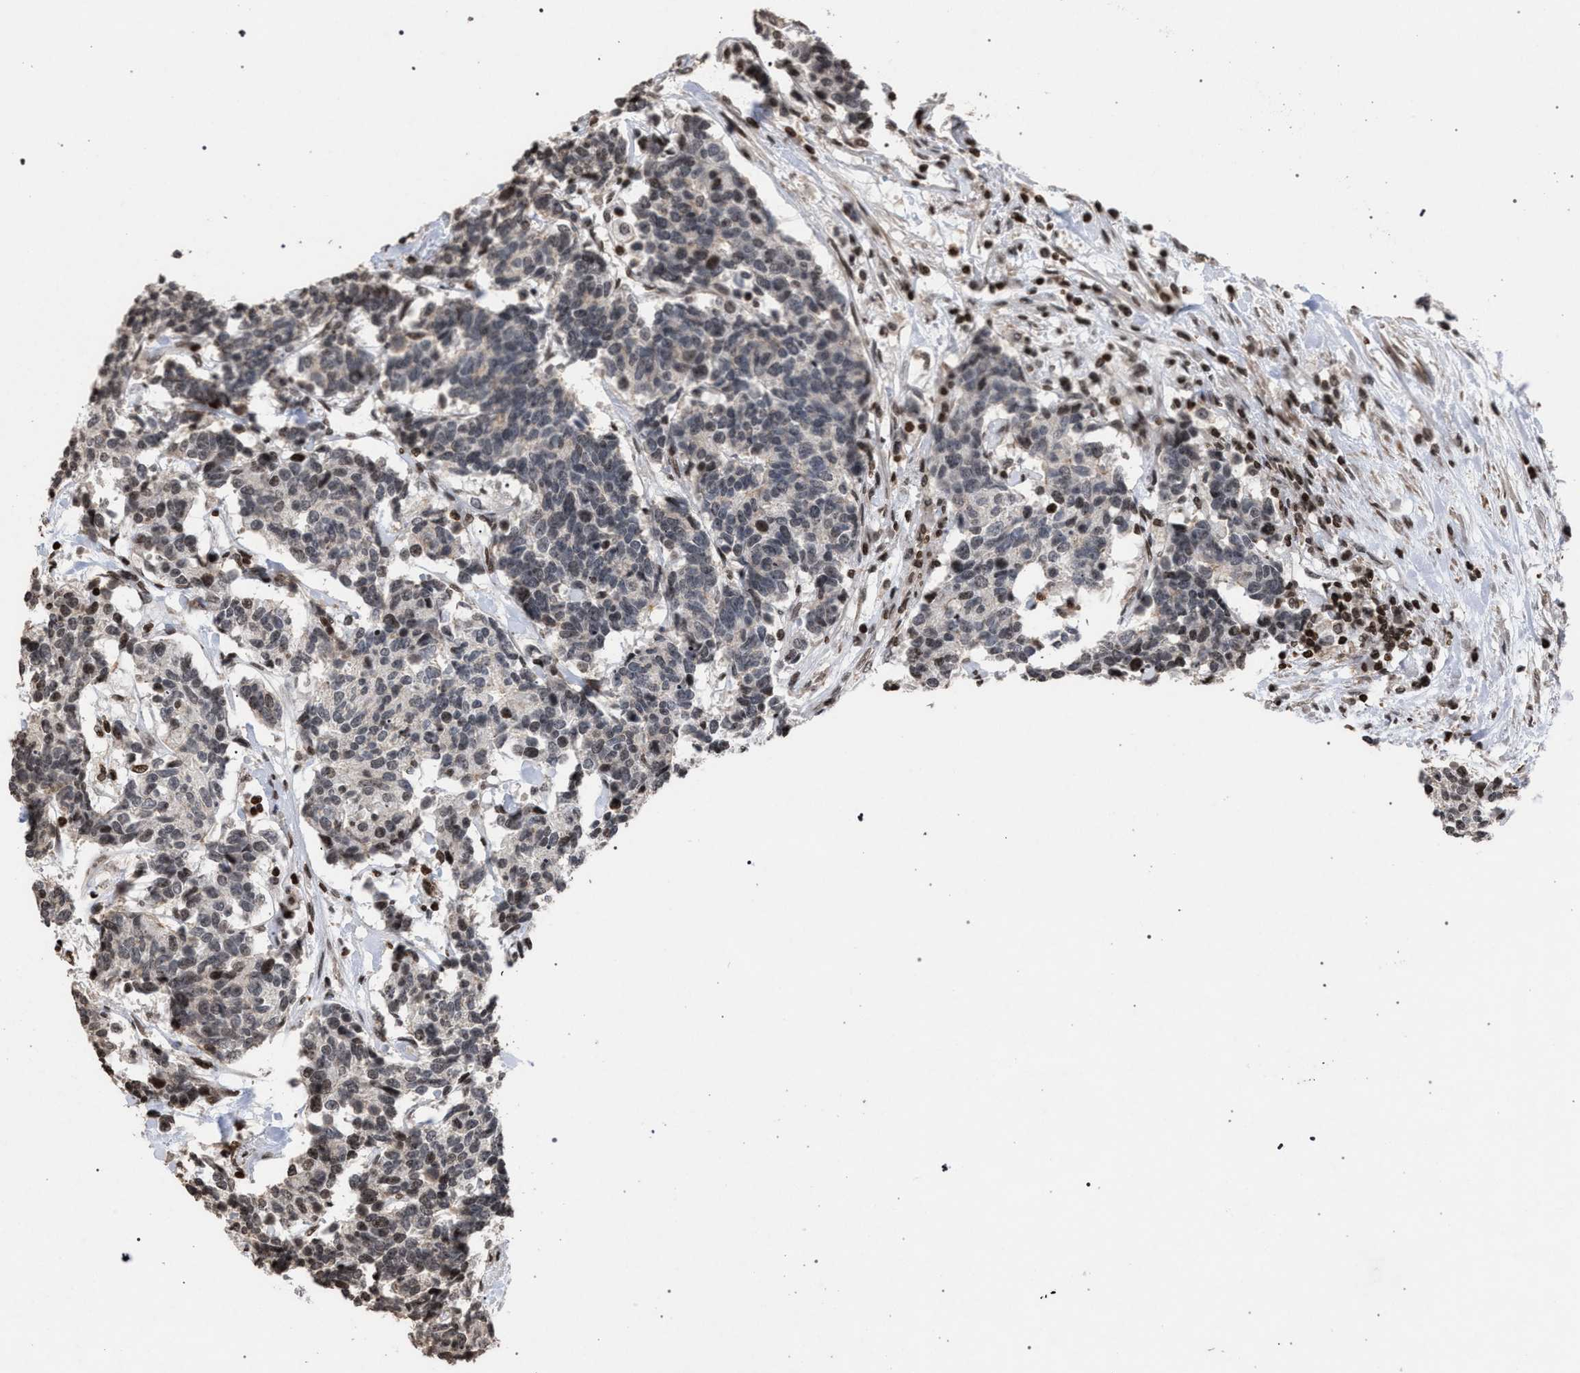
{"staining": {"intensity": "weak", "quantity": "25%-75%", "location": "nuclear"}, "tissue": "carcinoid", "cell_type": "Tumor cells", "image_type": "cancer", "snomed": [{"axis": "morphology", "description": "Carcinoma, NOS"}, {"axis": "morphology", "description": "Carcinoid, malignant, NOS"}, {"axis": "topography", "description": "Urinary bladder"}], "caption": "This image displays IHC staining of human carcinoma, with low weak nuclear positivity in approximately 25%-75% of tumor cells.", "gene": "FOXD3", "patient": {"sex": "male", "age": 57}}